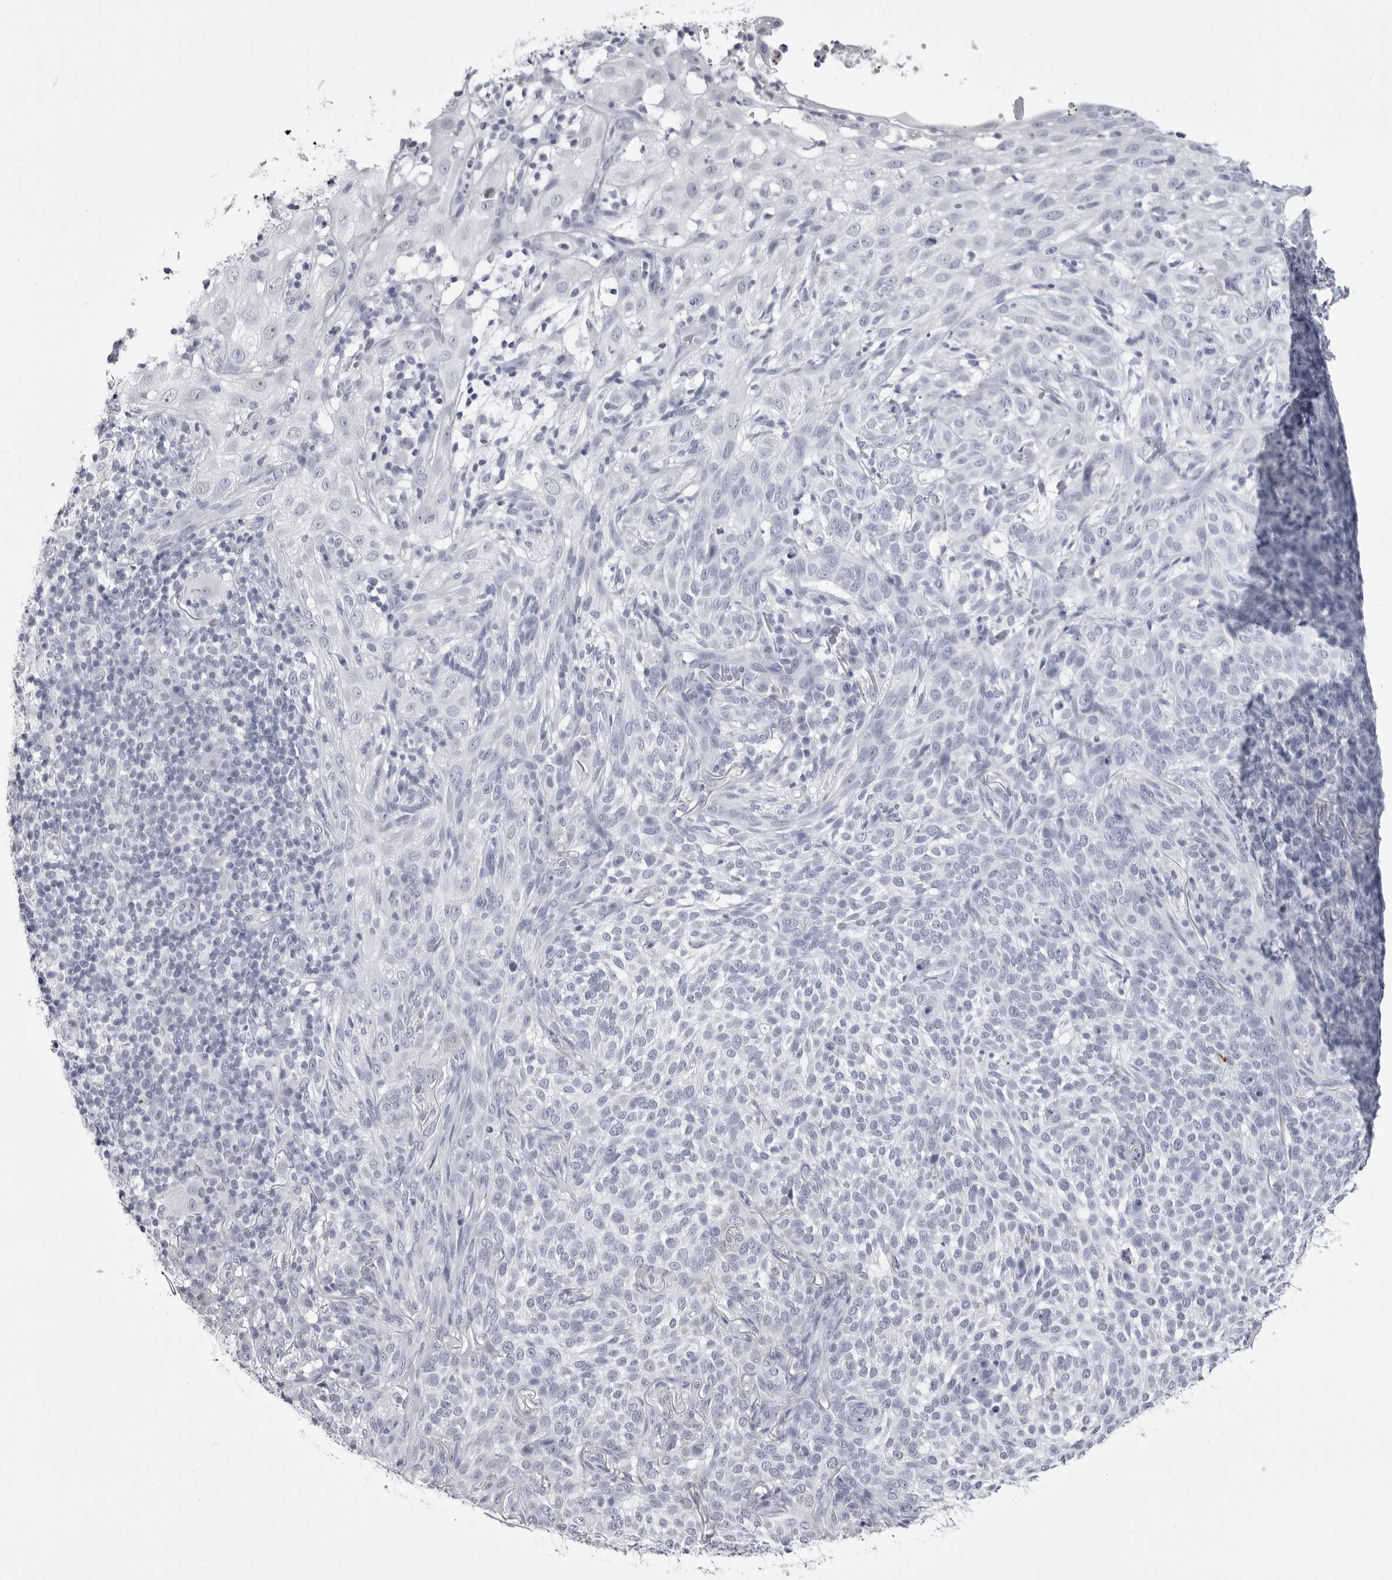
{"staining": {"intensity": "negative", "quantity": "none", "location": "none"}, "tissue": "skin cancer", "cell_type": "Tumor cells", "image_type": "cancer", "snomed": [{"axis": "morphology", "description": "Basal cell carcinoma"}, {"axis": "topography", "description": "Skin"}], "caption": "Immunohistochemistry of human basal cell carcinoma (skin) displays no expression in tumor cells.", "gene": "COL26A1", "patient": {"sex": "female", "age": 64}}